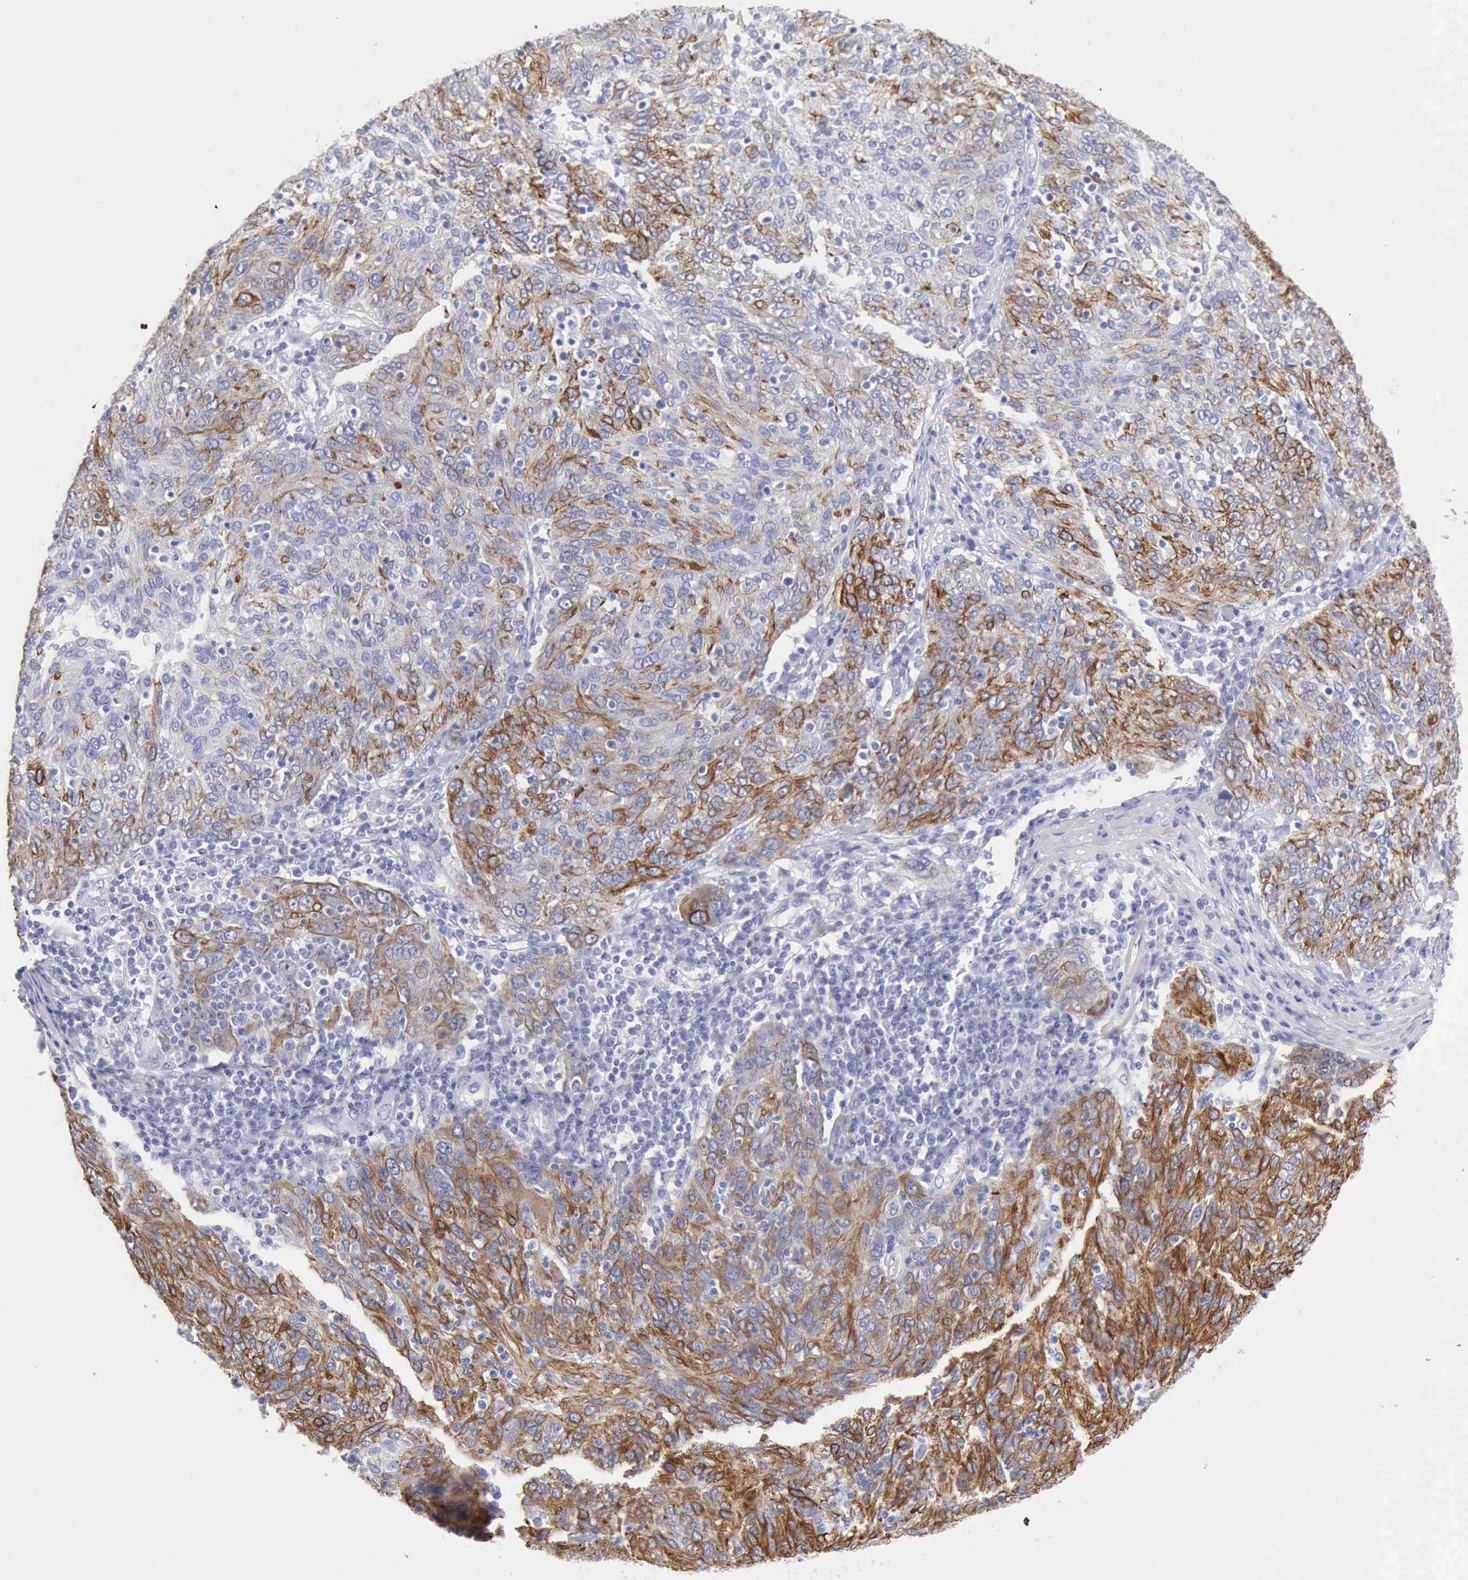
{"staining": {"intensity": "moderate", "quantity": "25%-75%", "location": "cytoplasmic/membranous"}, "tissue": "ovarian cancer", "cell_type": "Tumor cells", "image_type": "cancer", "snomed": [{"axis": "morphology", "description": "Carcinoma, endometroid"}, {"axis": "topography", "description": "Ovary"}], "caption": "The image exhibits immunohistochemical staining of ovarian endometroid carcinoma. There is moderate cytoplasmic/membranous staining is identified in approximately 25%-75% of tumor cells.", "gene": "KRT5", "patient": {"sex": "female", "age": 50}}